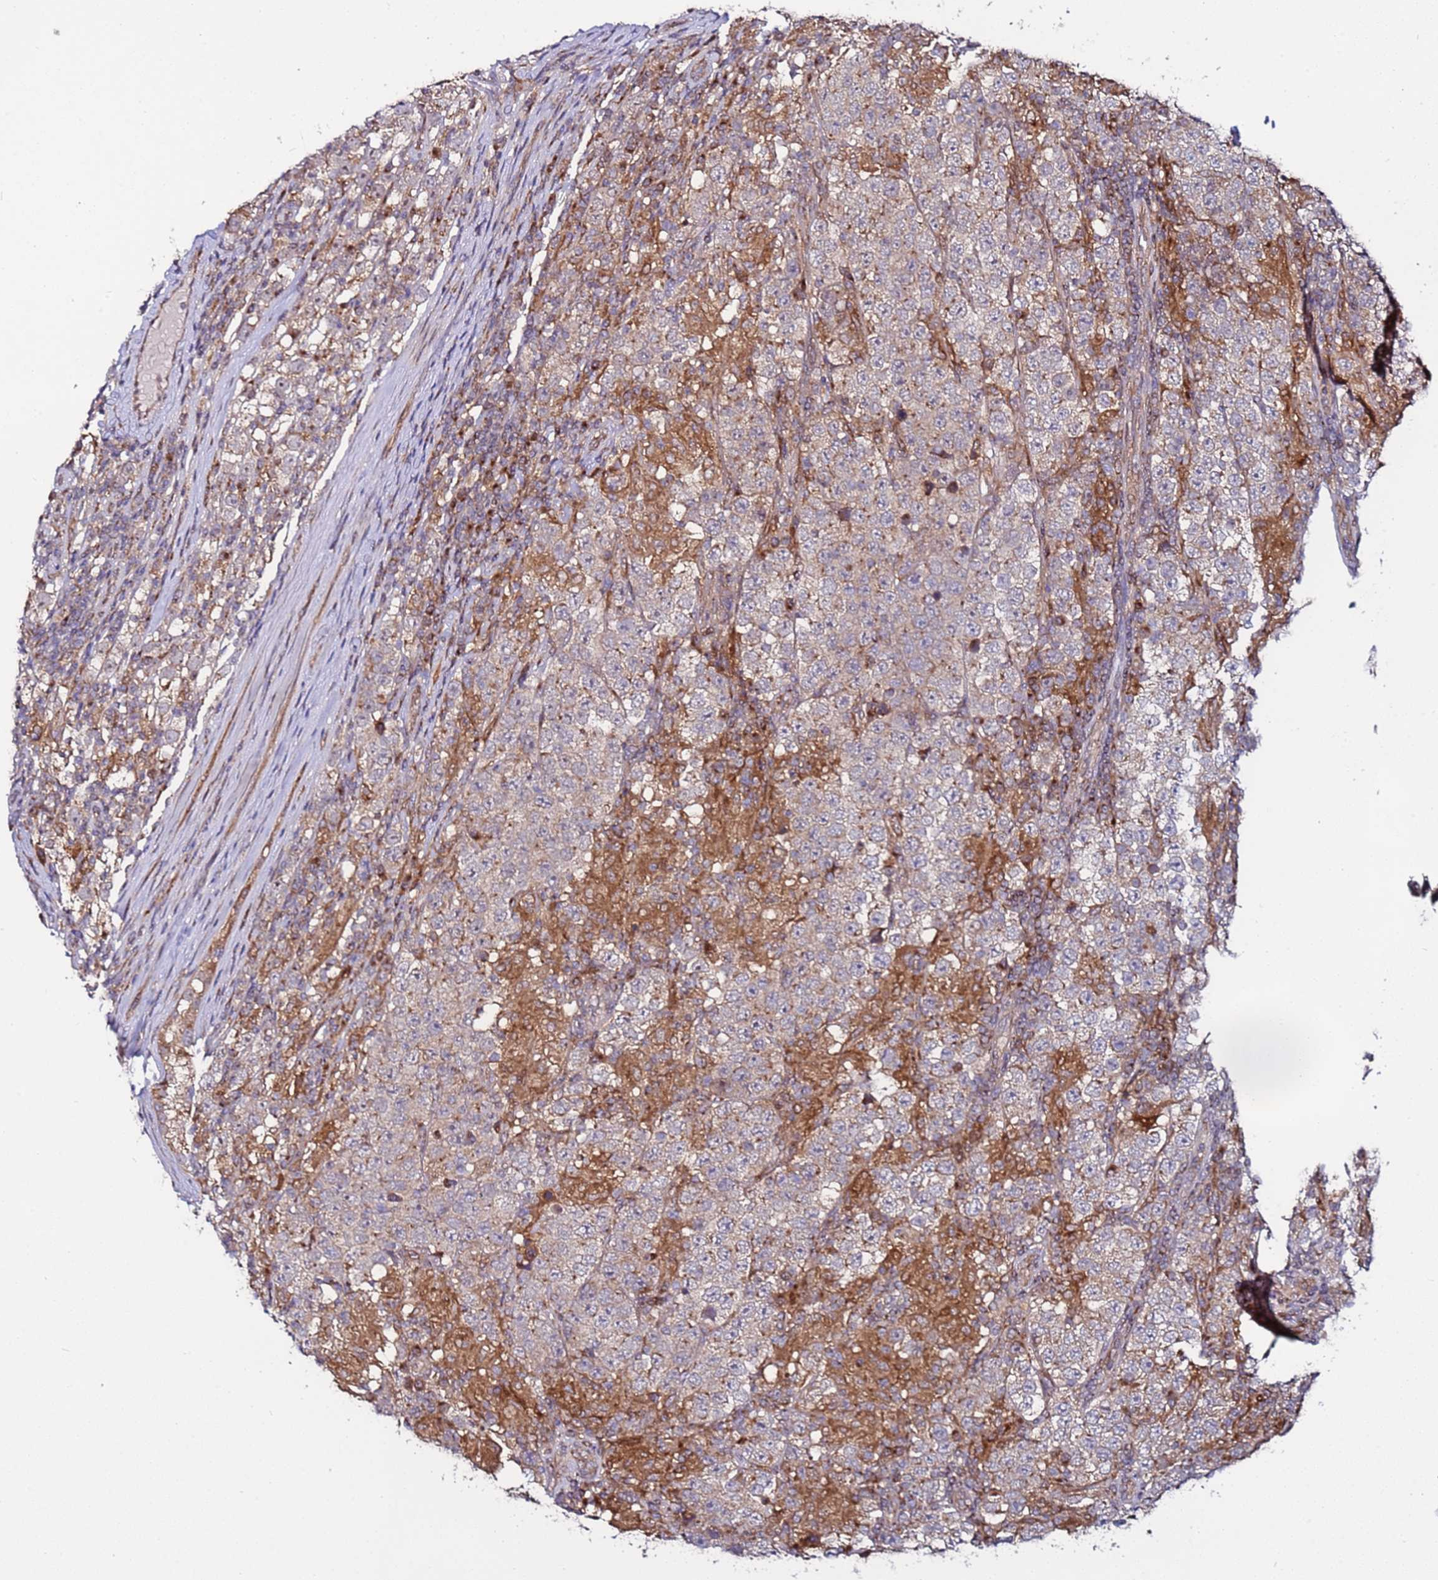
{"staining": {"intensity": "negative", "quantity": "none", "location": "none"}, "tissue": "testis cancer", "cell_type": "Tumor cells", "image_type": "cancer", "snomed": [{"axis": "morphology", "description": "Normal tissue, NOS"}, {"axis": "morphology", "description": "Urothelial carcinoma, High grade"}, {"axis": "morphology", "description": "Seminoma, NOS"}, {"axis": "morphology", "description": "Carcinoma, Embryonal, NOS"}, {"axis": "topography", "description": "Urinary bladder"}, {"axis": "topography", "description": "Testis"}], "caption": "High magnification brightfield microscopy of urothelial carcinoma (high-grade) (testis) stained with DAB (brown) and counterstained with hematoxylin (blue): tumor cells show no significant expression.", "gene": "TMEM176B", "patient": {"sex": "male", "age": 41}}